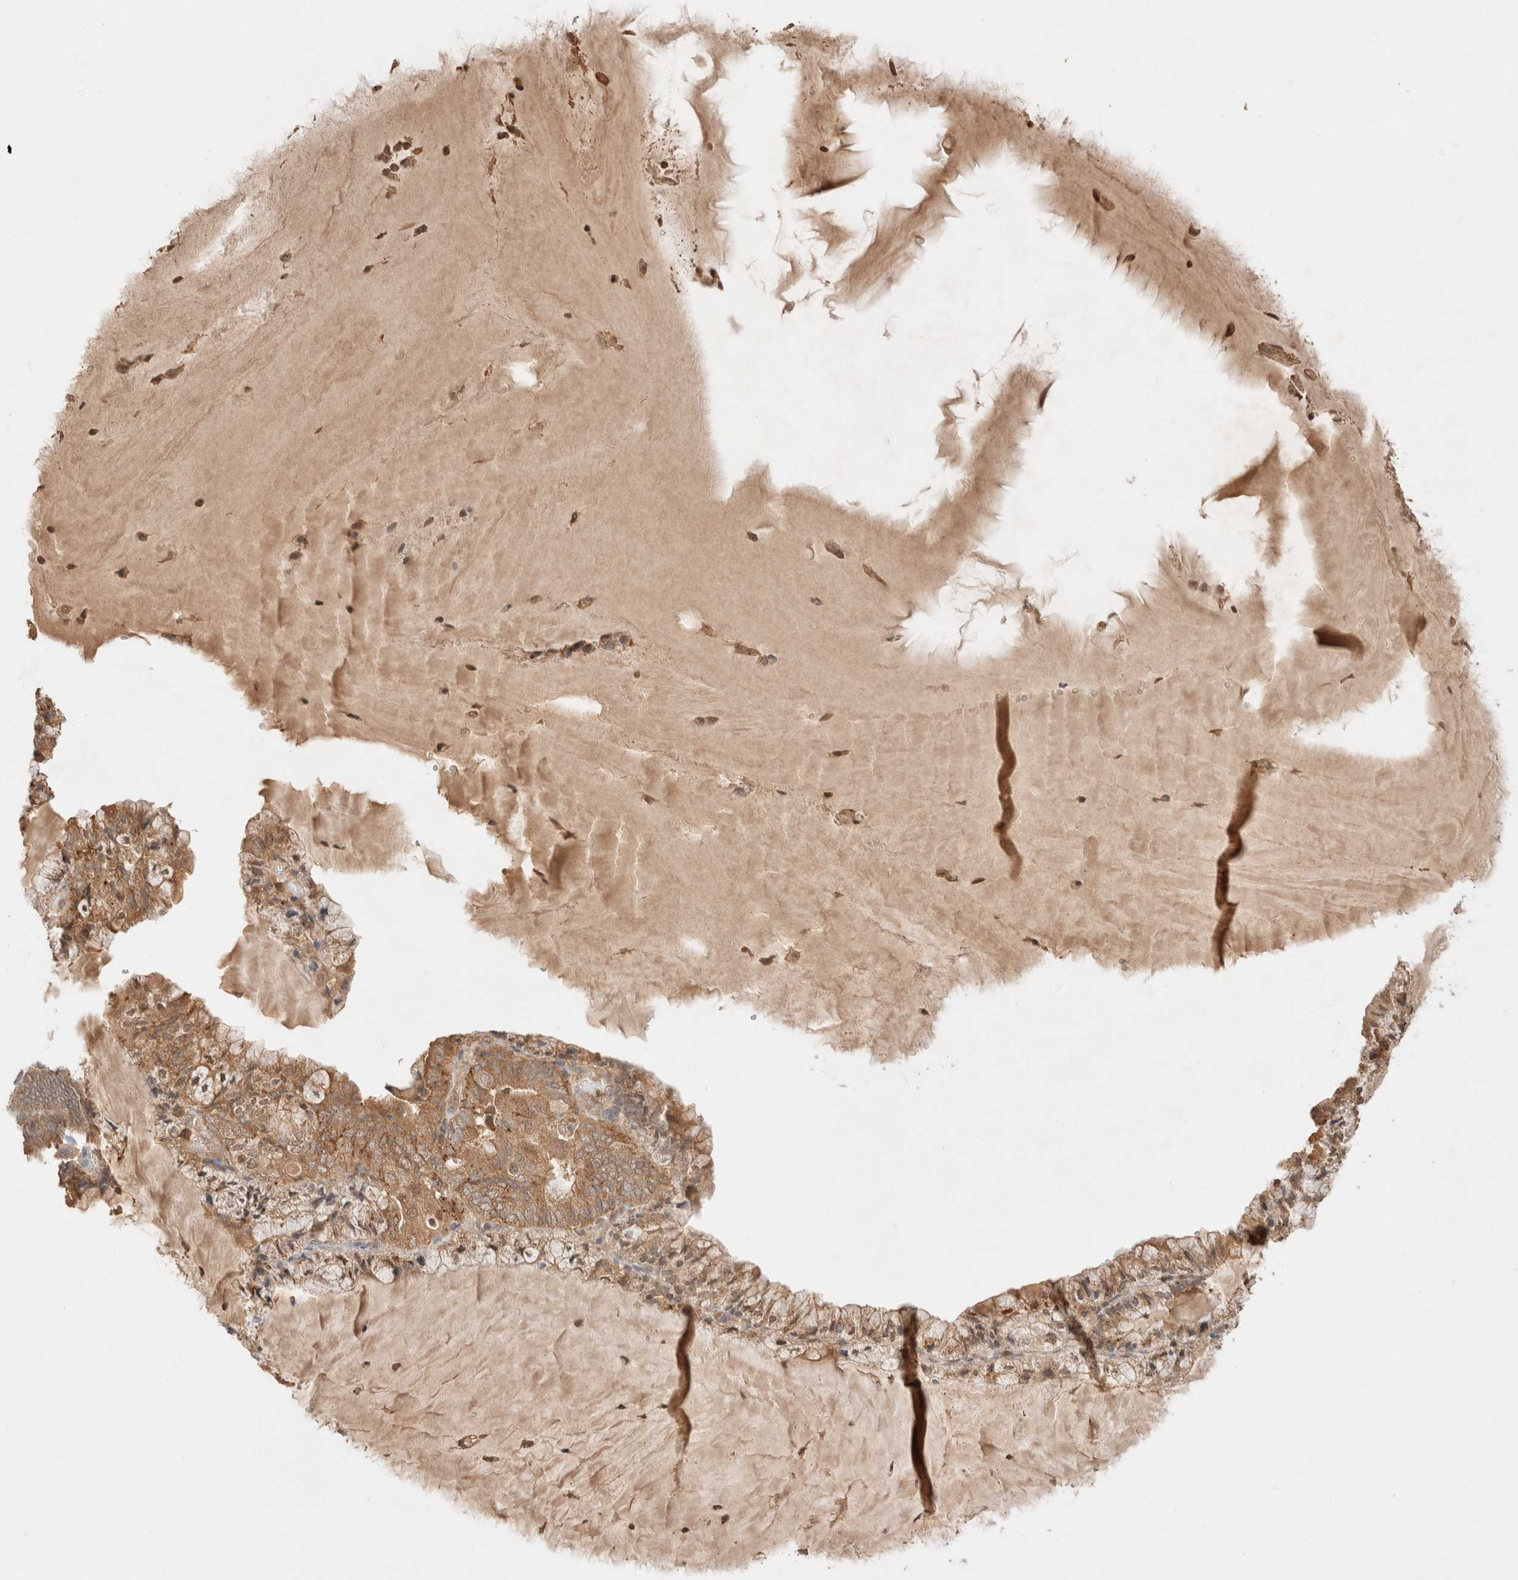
{"staining": {"intensity": "moderate", "quantity": ">75%", "location": "cytoplasmic/membranous"}, "tissue": "endometrial cancer", "cell_type": "Tumor cells", "image_type": "cancer", "snomed": [{"axis": "morphology", "description": "Adenocarcinoma, NOS"}, {"axis": "topography", "description": "Endometrium"}], "caption": "This image demonstrates immunohistochemistry staining of endometrial cancer, with medium moderate cytoplasmic/membranous staining in approximately >75% of tumor cells.", "gene": "CARNMT1", "patient": {"sex": "female", "age": 81}}